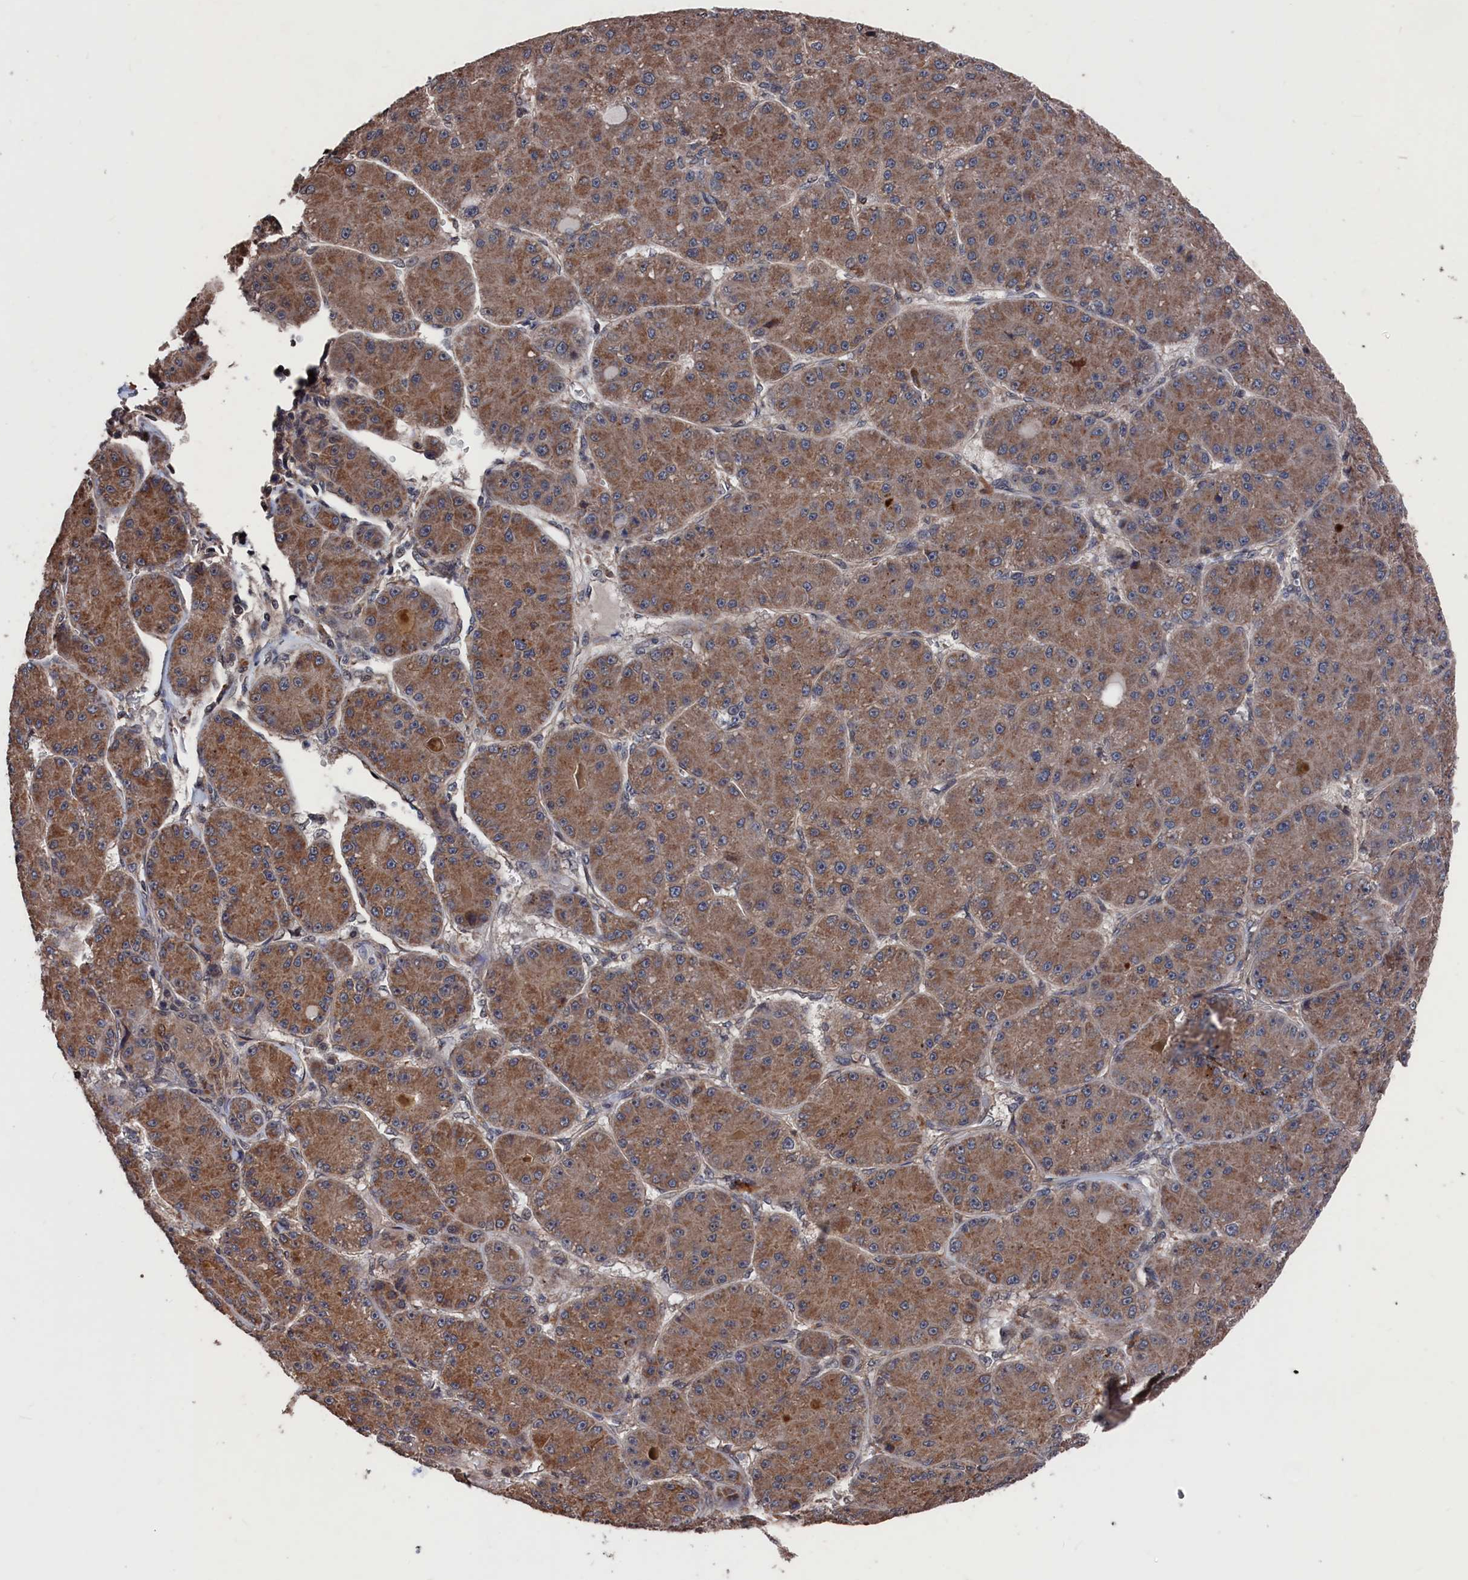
{"staining": {"intensity": "moderate", "quantity": ">75%", "location": "cytoplasmic/membranous"}, "tissue": "liver cancer", "cell_type": "Tumor cells", "image_type": "cancer", "snomed": [{"axis": "morphology", "description": "Carcinoma, Hepatocellular, NOS"}, {"axis": "topography", "description": "Liver"}], "caption": "A medium amount of moderate cytoplasmic/membranous staining is appreciated in approximately >75% of tumor cells in hepatocellular carcinoma (liver) tissue.", "gene": "PDE12", "patient": {"sex": "male", "age": 67}}